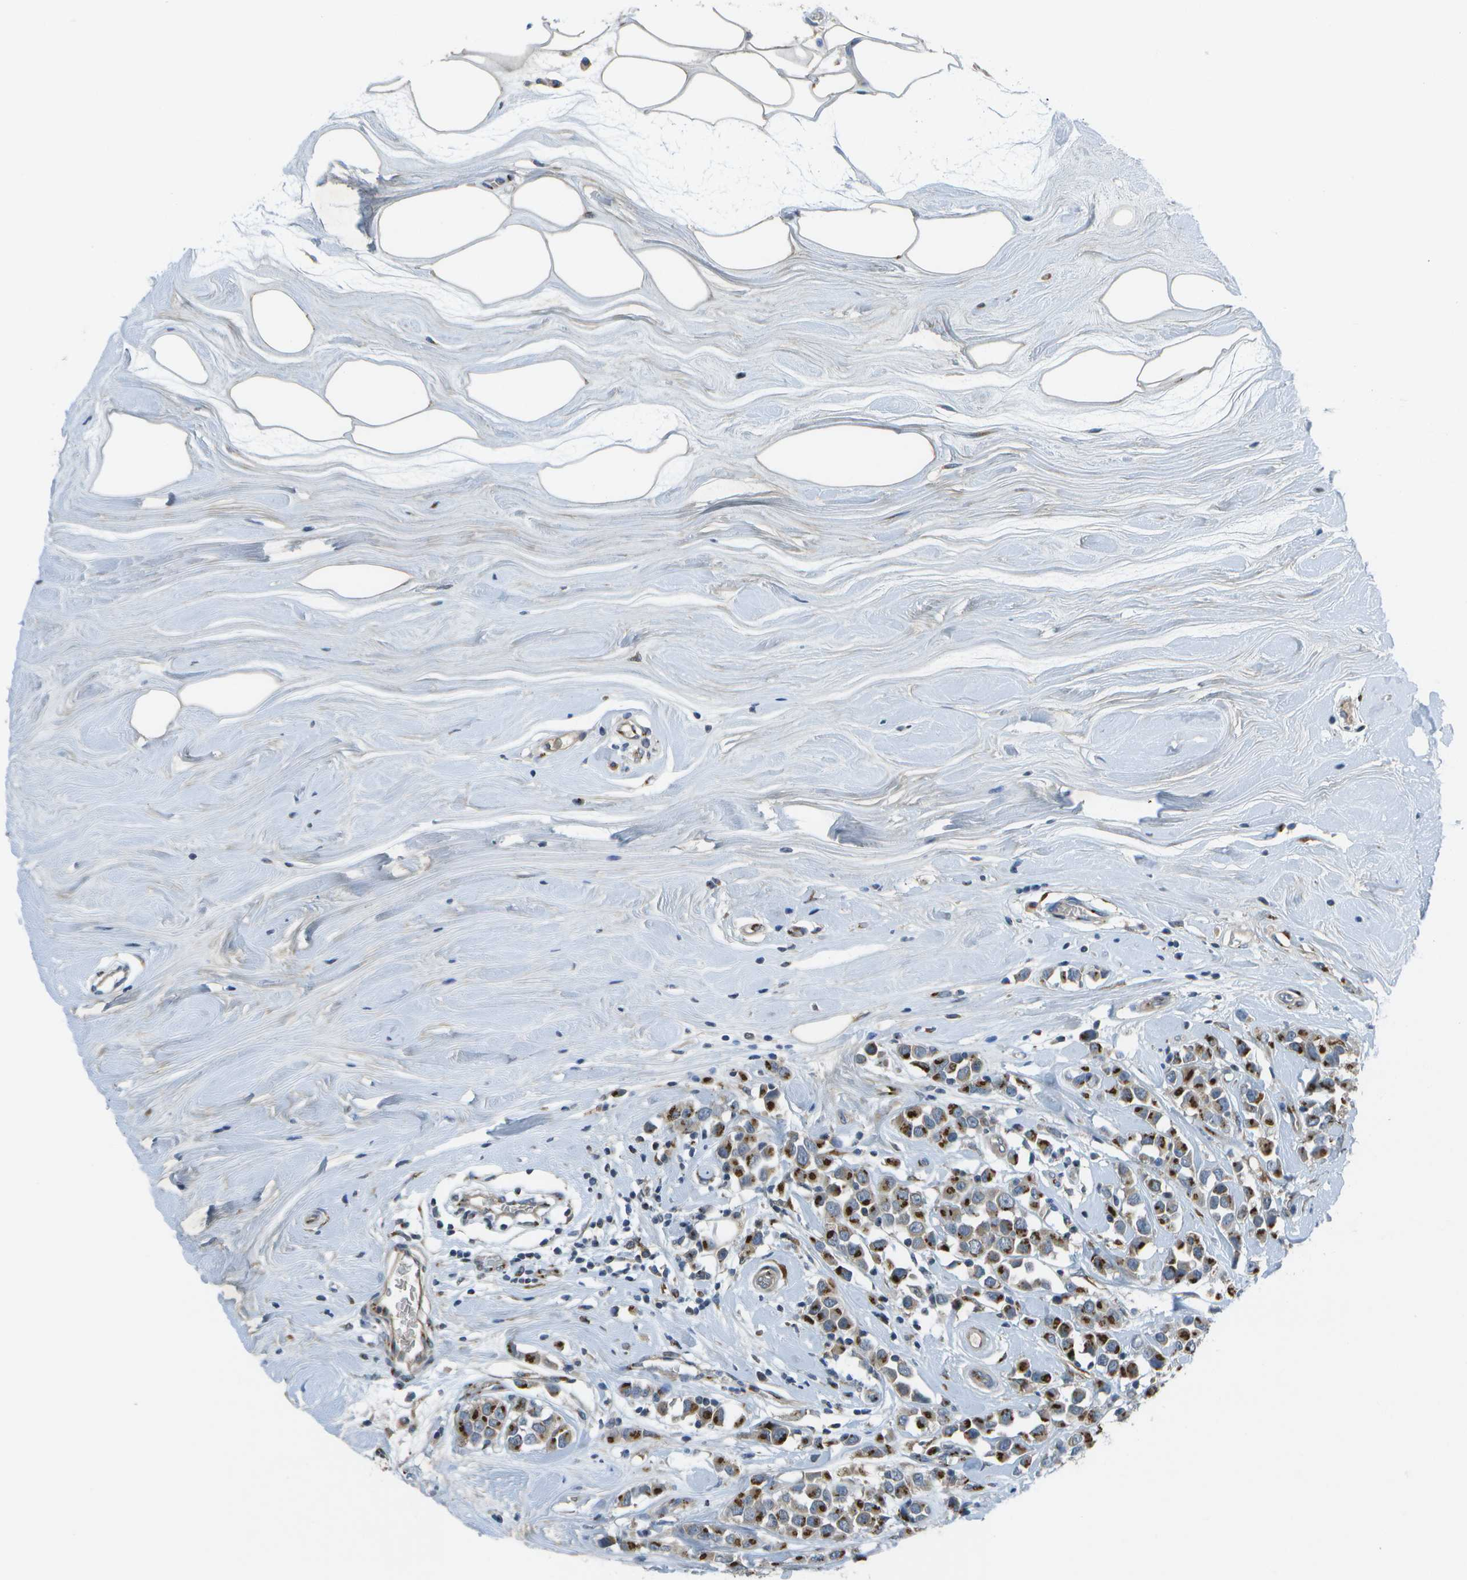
{"staining": {"intensity": "strong", "quantity": ">75%", "location": "cytoplasmic/membranous"}, "tissue": "breast cancer", "cell_type": "Tumor cells", "image_type": "cancer", "snomed": [{"axis": "morphology", "description": "Duct carcinoma"}, {"axis": "topography", "description": "Breast"}], "caption": "Breast cancer stained with immunohistochemistry (IHC) displays strong cytoplasmic/membranous positivity in about >75% of tumor cells.", "gene": "QSOX2", "patient": {"sex": "female", "age": 61}}